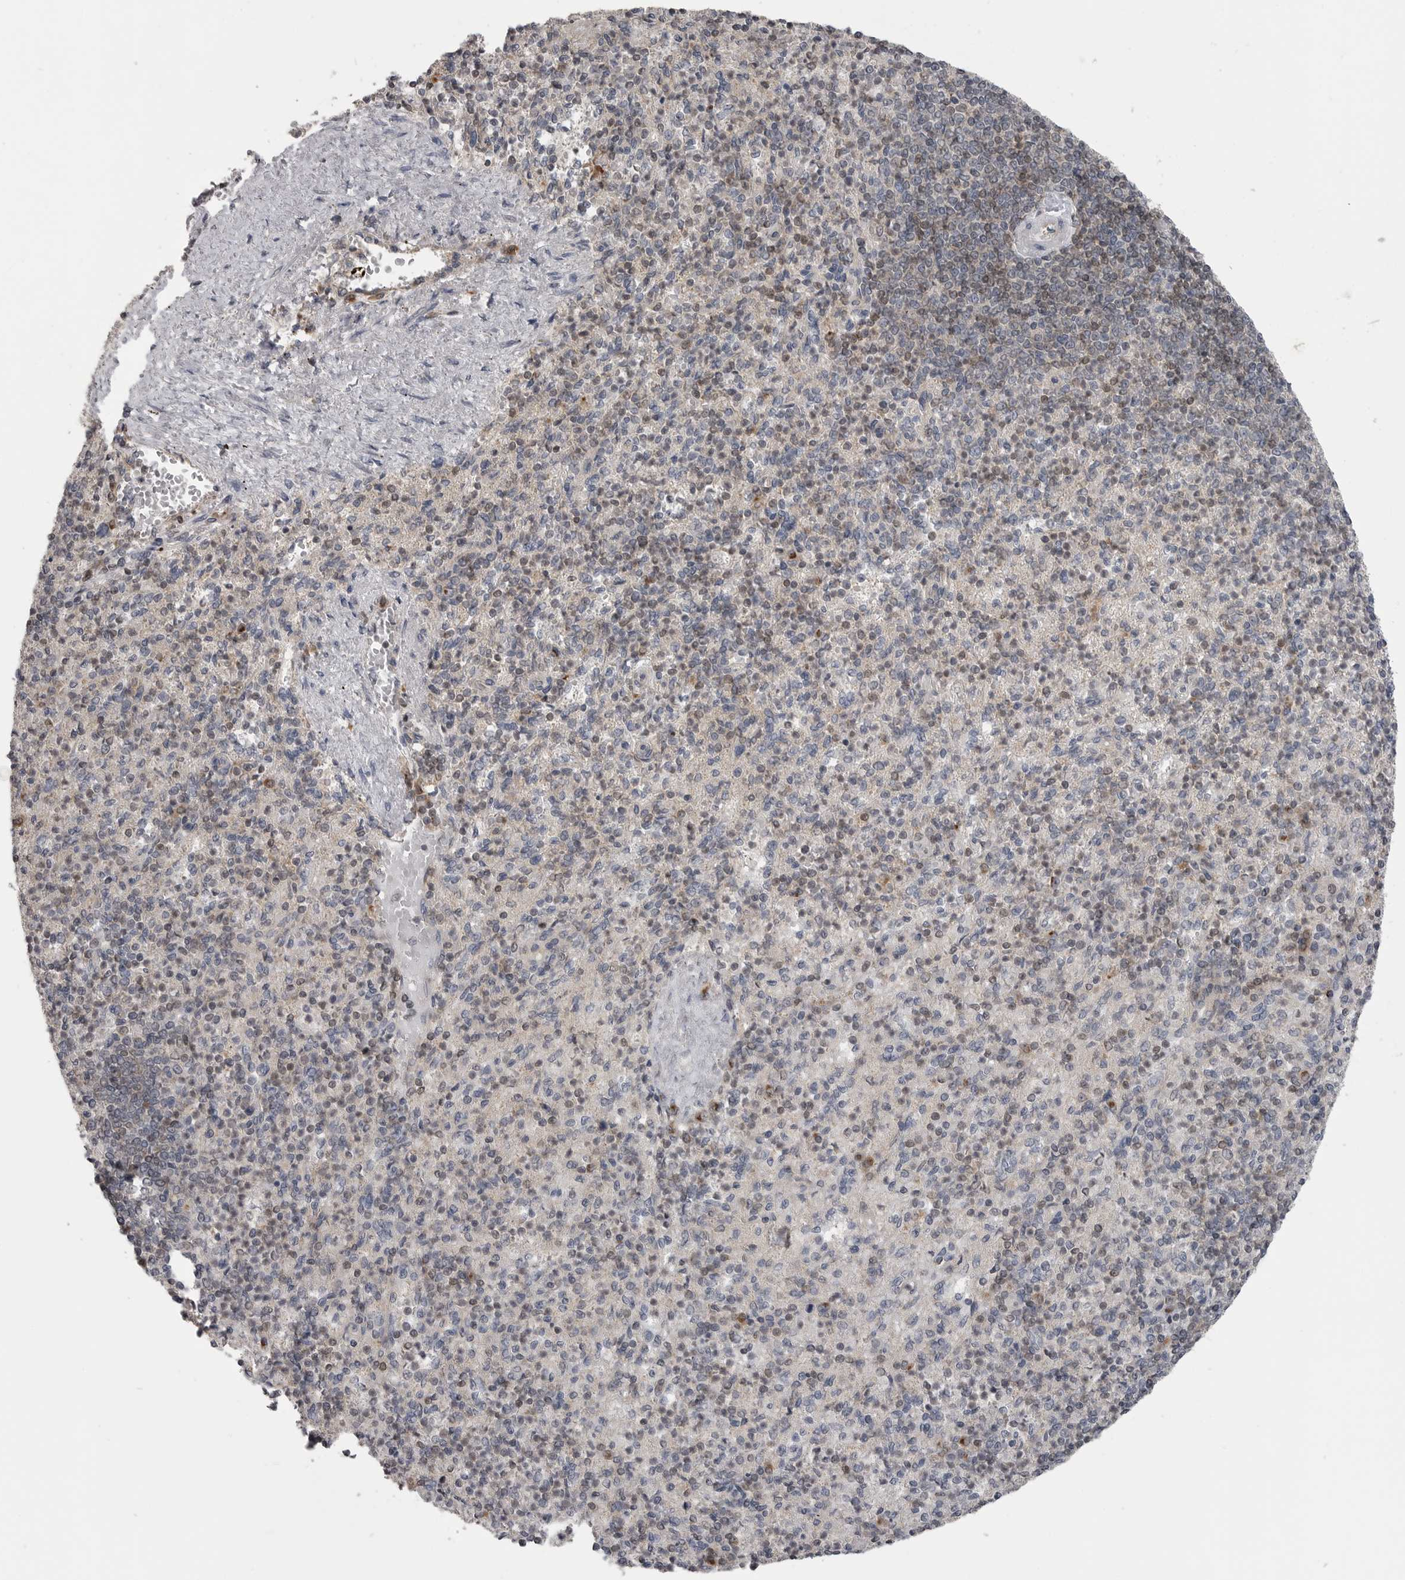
{"staining": {"intensity": "moderate", "quantity": "<25%", "location": "nuclear"}, "tissue": "spleen", "cell_type": "Cells in red pulp", "image_type": "normal", "snomed": [{"axis": "morphology", "description": "Normal tissue, NOS"}, {"axis": "topography", "description": "Spleen"}], "caption": "This photomicrograph shows immunohistochemistry (IHC) staining of normal spleen, with low moderate nuclear positivity in about <25% of cells in red pulp.", "gene": "MAPK13", "patient": {"sex": "female", "age": 74}}